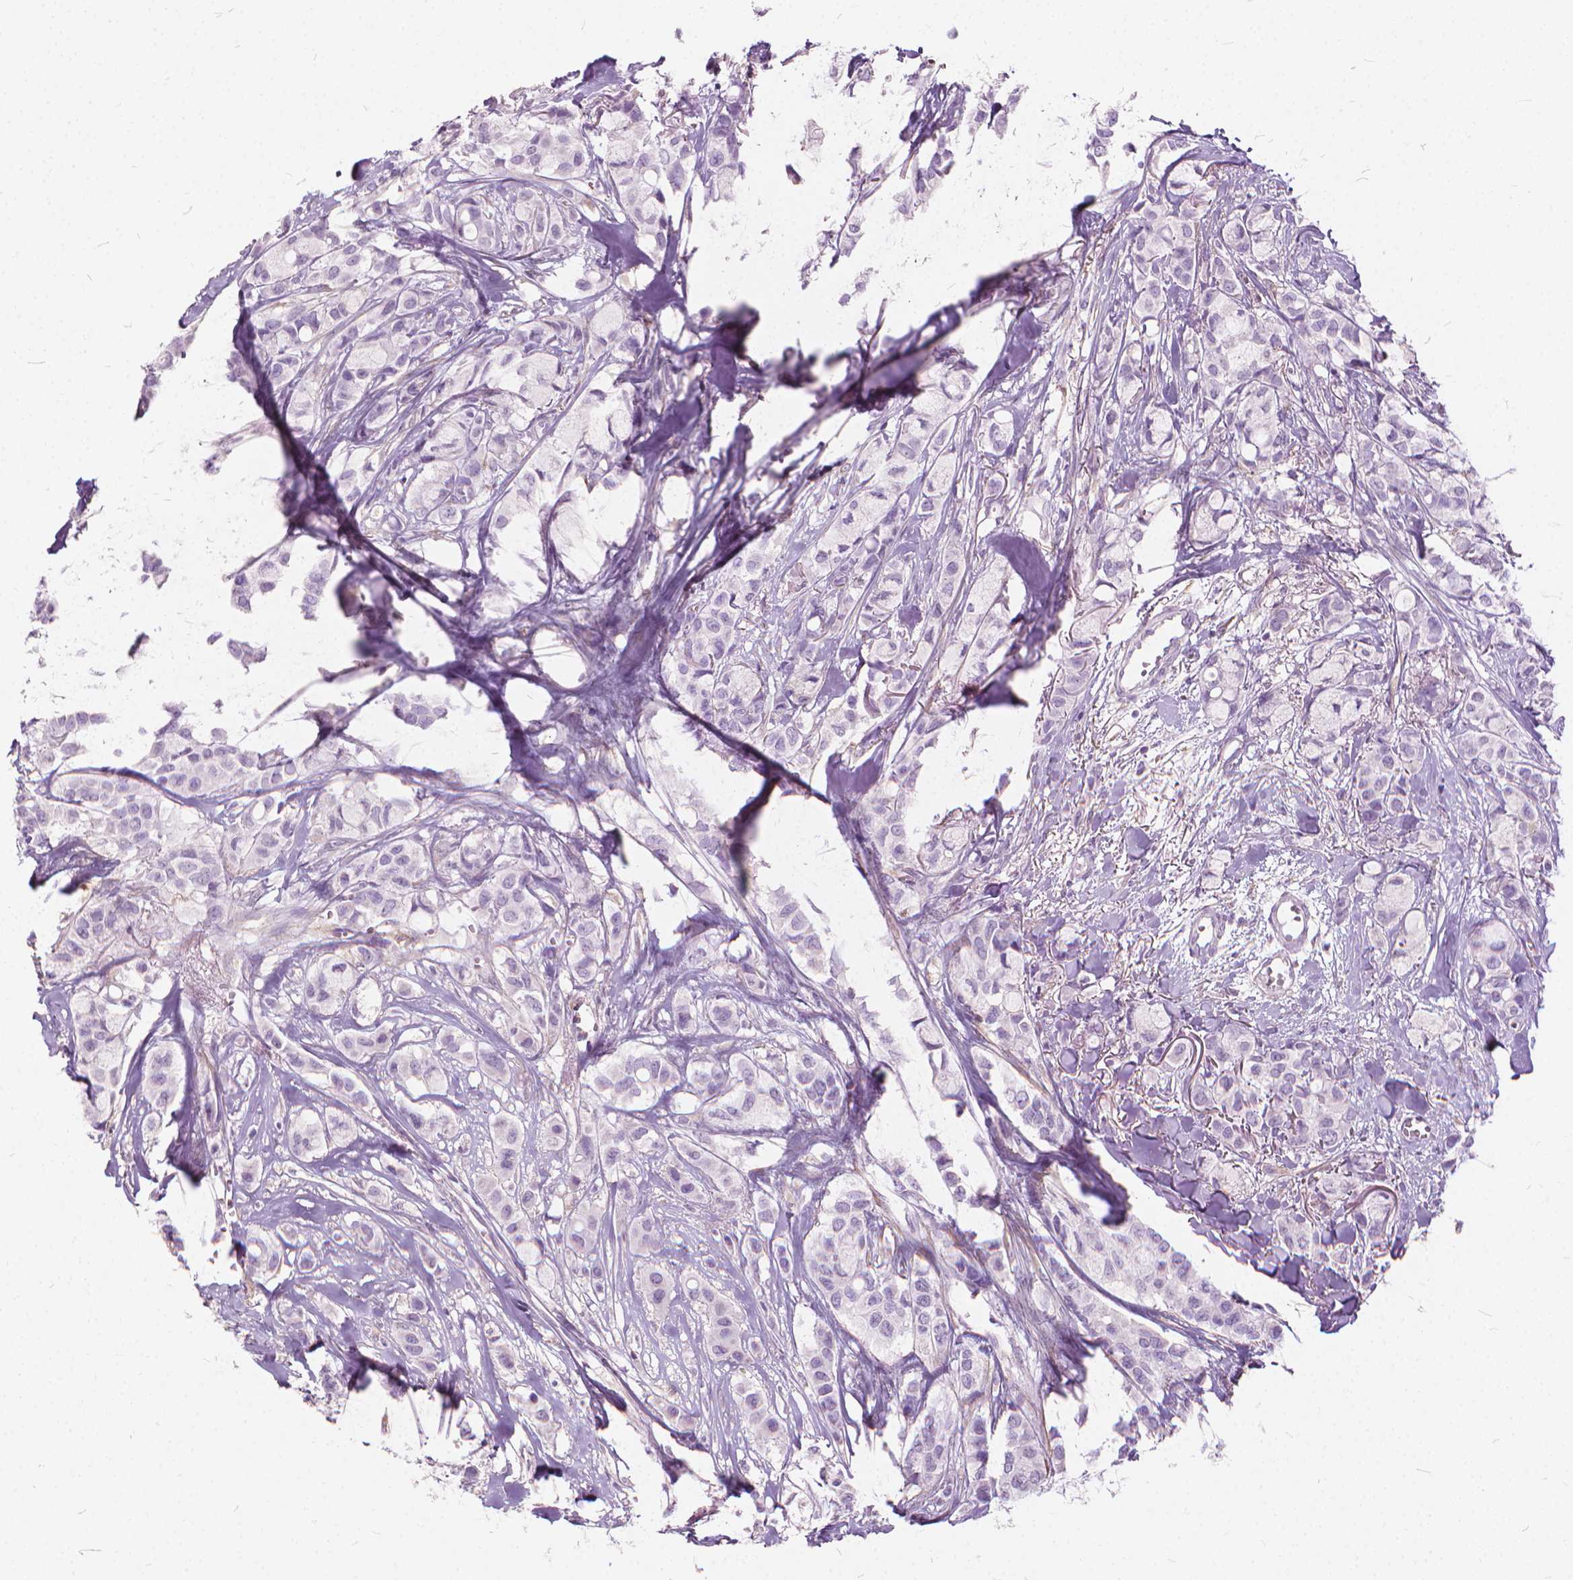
{"staining": {"intensity": "negative", "quantity": "none", "location": "none"}, "tissue": "breast cancer", "cell_type": "Tumor cells", "image_type": "cancer", "snomed": [{"axis": "morphology", "description": "Duct carcinoma"}, {"axis": "topography", "description": "Breast"}], "caption": "Immunohistochemistry of human breast cancer displays no staining in tumor cells.", "gene": "DNM1", "patient": {"sex": "female", "age": 85}}